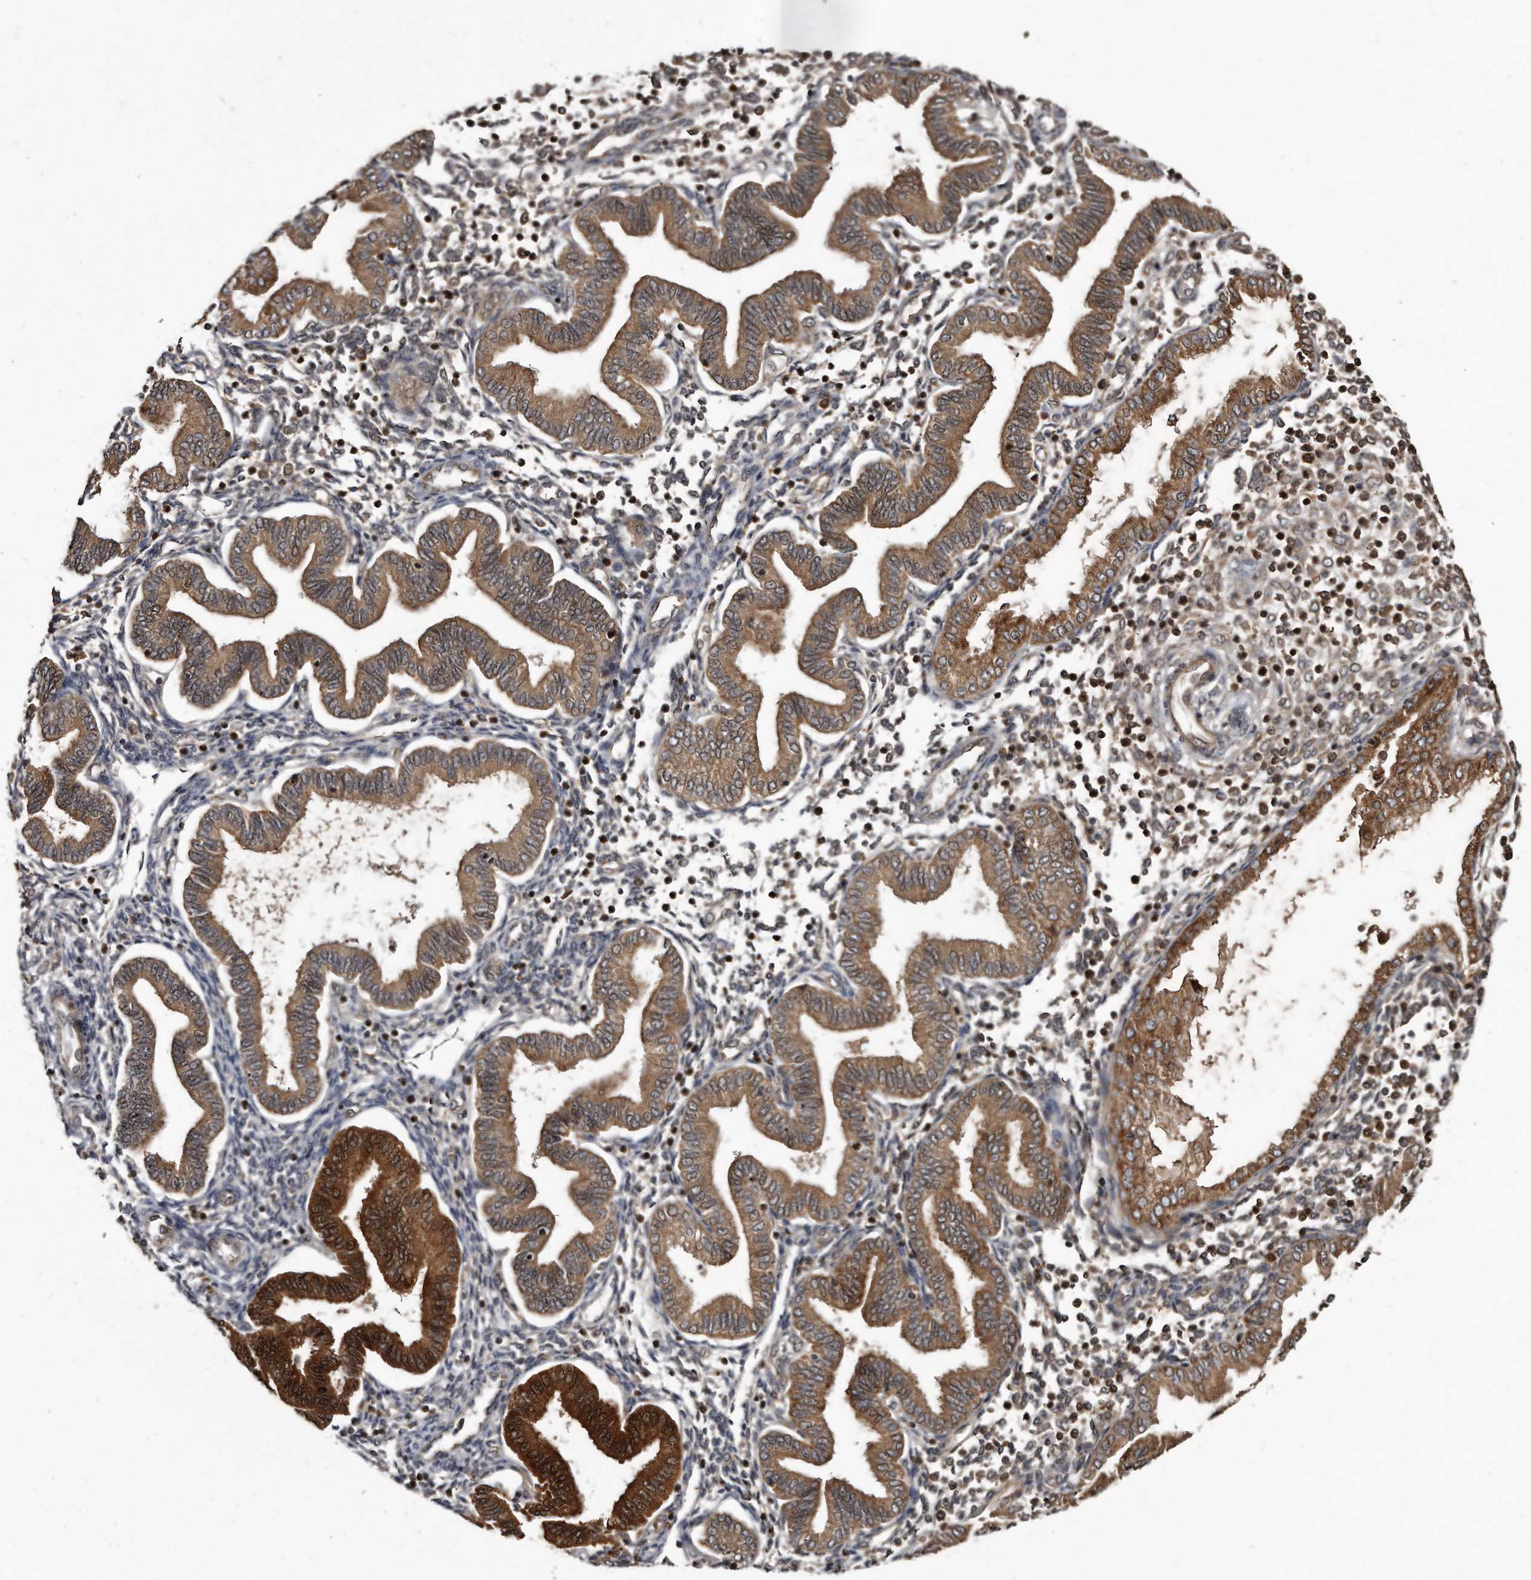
{"staining": {"intensity": "weak", "quantity": "25%-75%", "location": "cytoplasmic/membranous"}, "tissue": "endometrium", "cell_type": "Cells in endometrial stroma", "image_type": "normal", "snomed": [{"axis": "morphology", "description": "Normal tissue, NOS"}, {"axis": "topography", "description": "Endometrium"}], "caption": "Protein expression analysis of benign endometrium displays weak cytoplasmic/membranous expression in about 25%-75% of cells in endometrial stroma.", "gene": "FAM136A", "patient": {"sex": "female", "age": 53}}